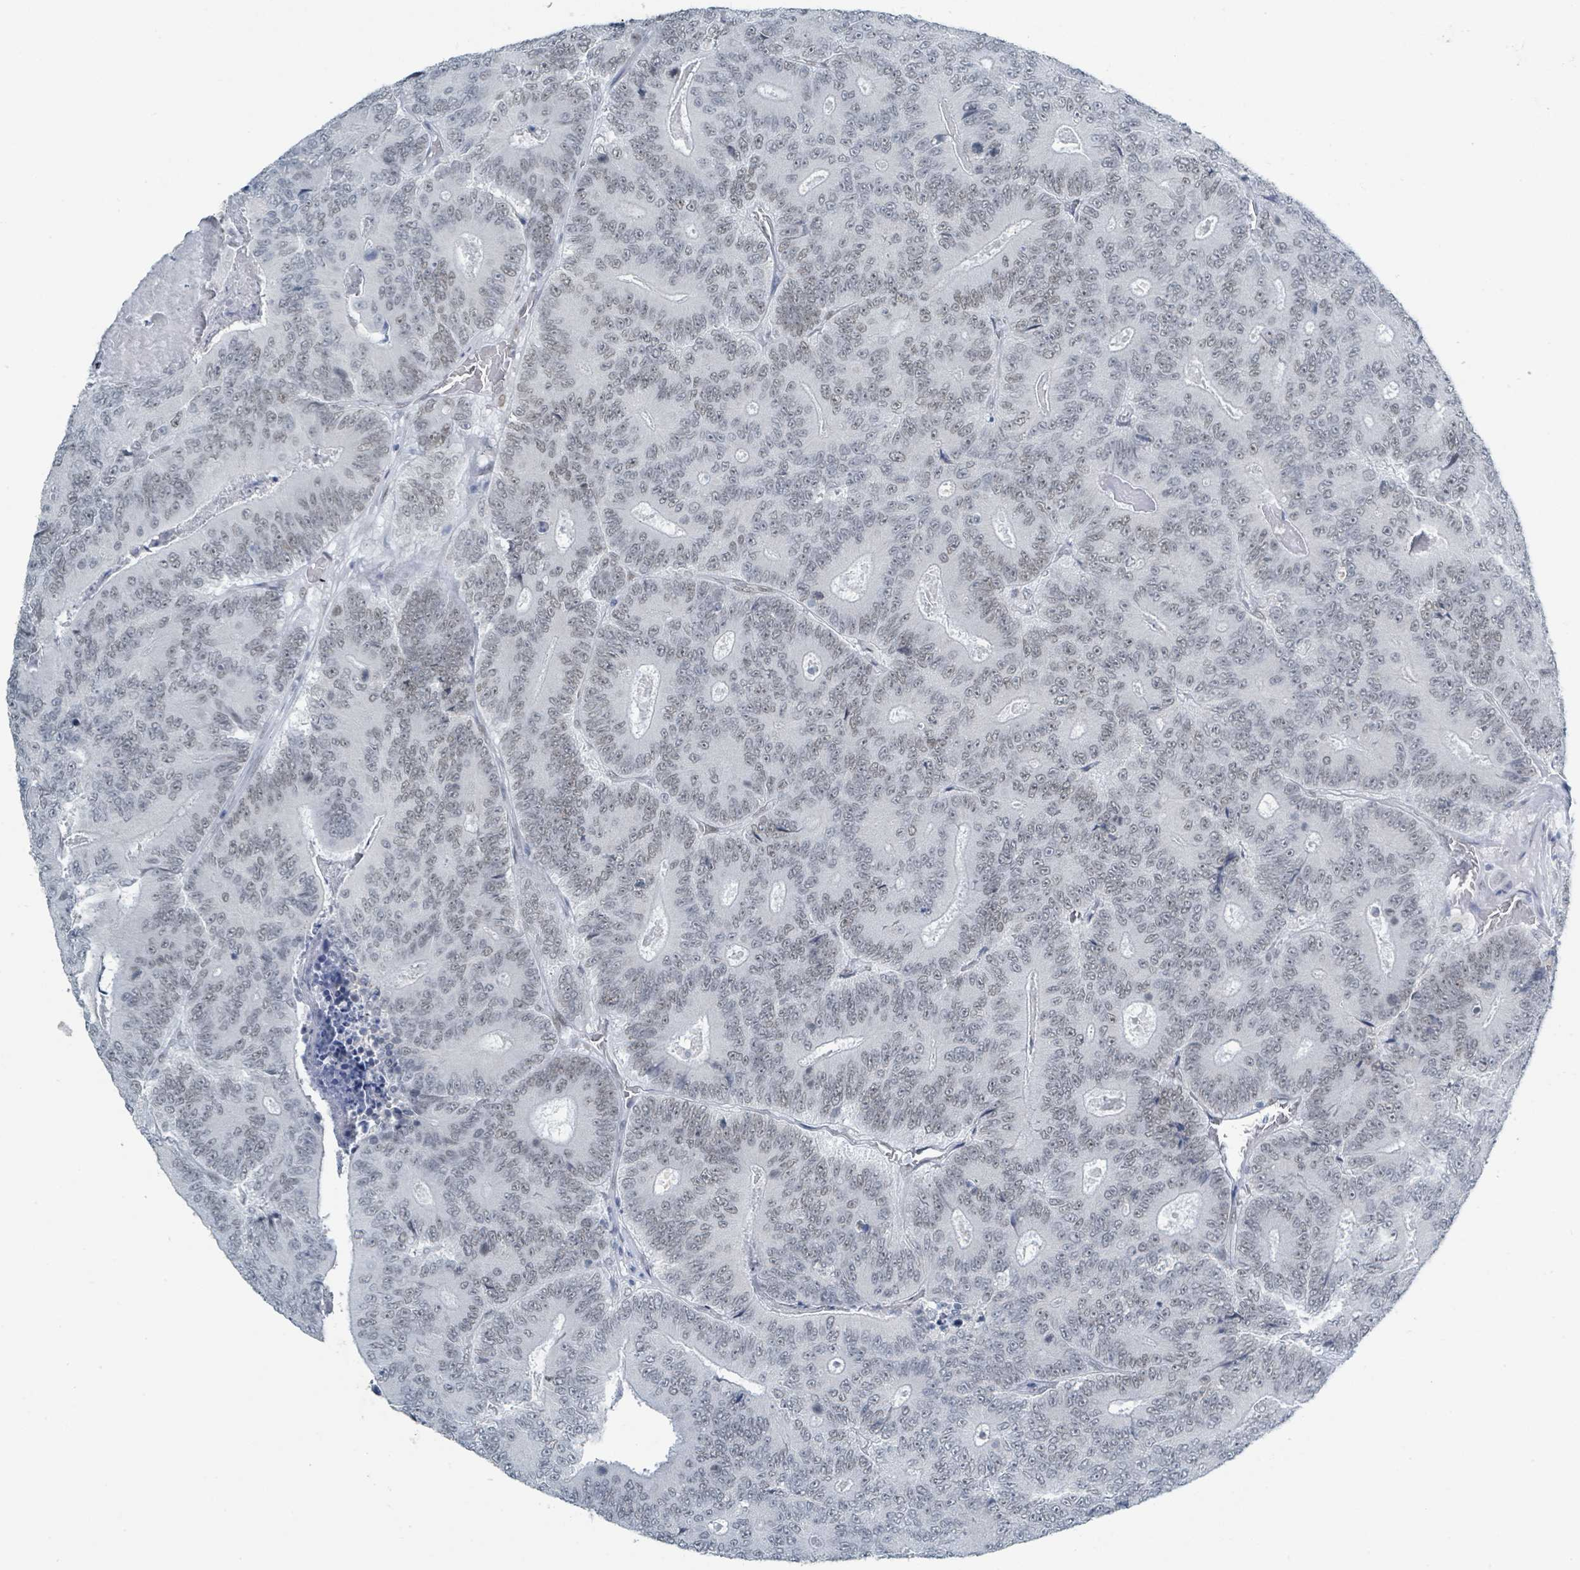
{"staining": {"intensity": "weak", "quantity": "<25%", "location": "nuclear"}, "tissue": "colorectal cancer", "cell_type": "Tumor cells", "image_type": "cancer", "snomed": [{"axis": "morphology", "description": "Adenocarcinoma, NOS"}, {"axis": "topography", "description": "Colon"}], "caption": "The immunohistochemistry (IHC) image has no significant positivity in tumor cells of colorectal adenocarcinoma tissue. (Immunohistochemistry (ihc), brightfield microscopy, high magnification).", "gene": "EHMT2", "patient": {"sex": "male", "age": 83}}